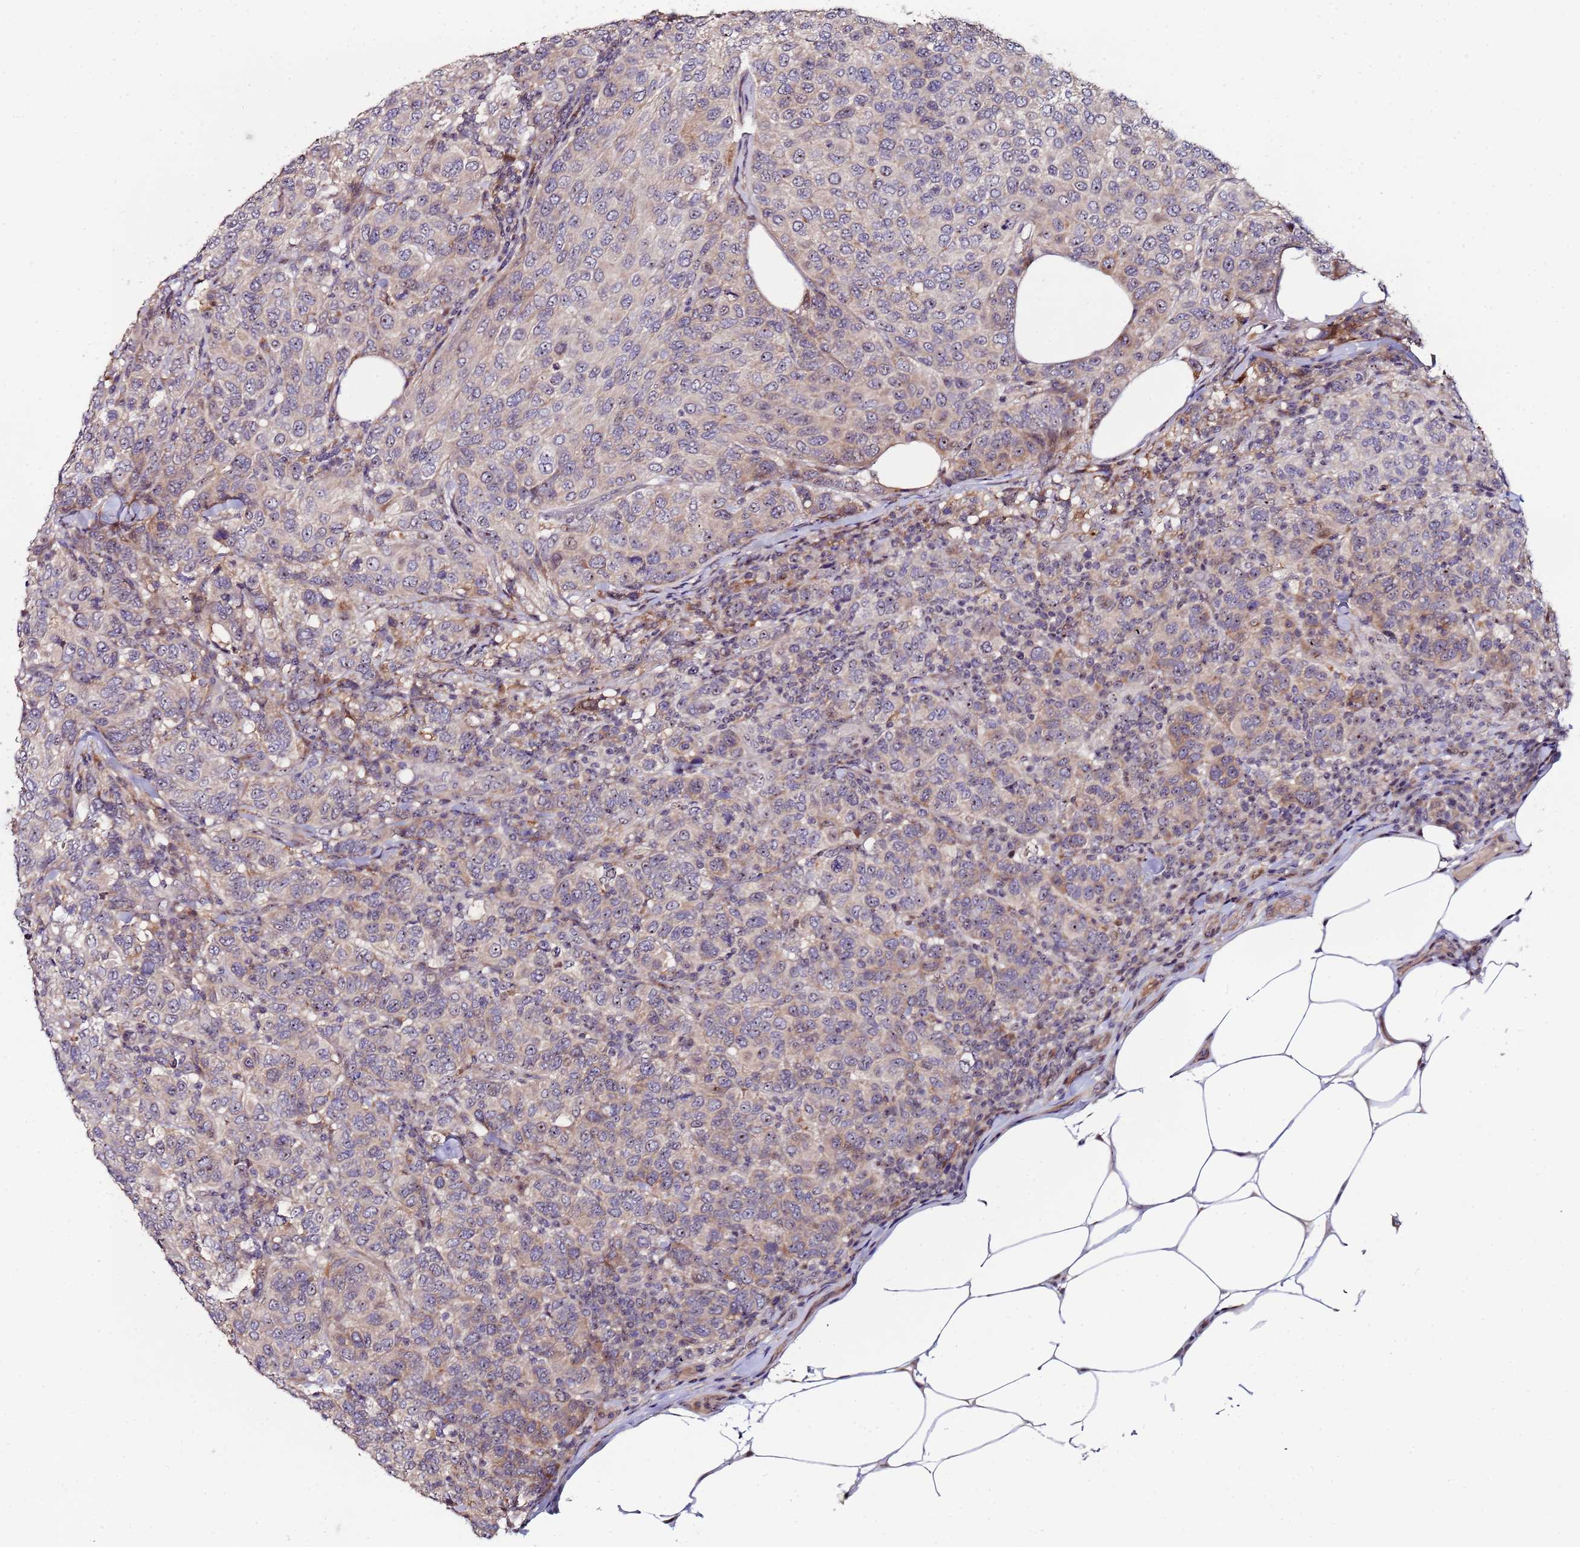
{"staining": {"intensity": "weak", "quantity": "25%-75%", "location": "cytoplasmic/membranous"}, "tissue": "breast cancer", "cell_type": "Tumor cells", "image_type": "cancer", "snomed": [{"axis": "morphology", "description": "Duct carcinoma"}, {"axis": "topography", "description": "Breast"}], "caption": "Breast infiltrating ductal carcinoma was stained to show a protein in brown. There is low levels of weak cytoplasmic/membranous expression in approximately 25%-75% of tumor cells.", "gene": "KRI1", "patient": {"sex": "female", "age": 55}}